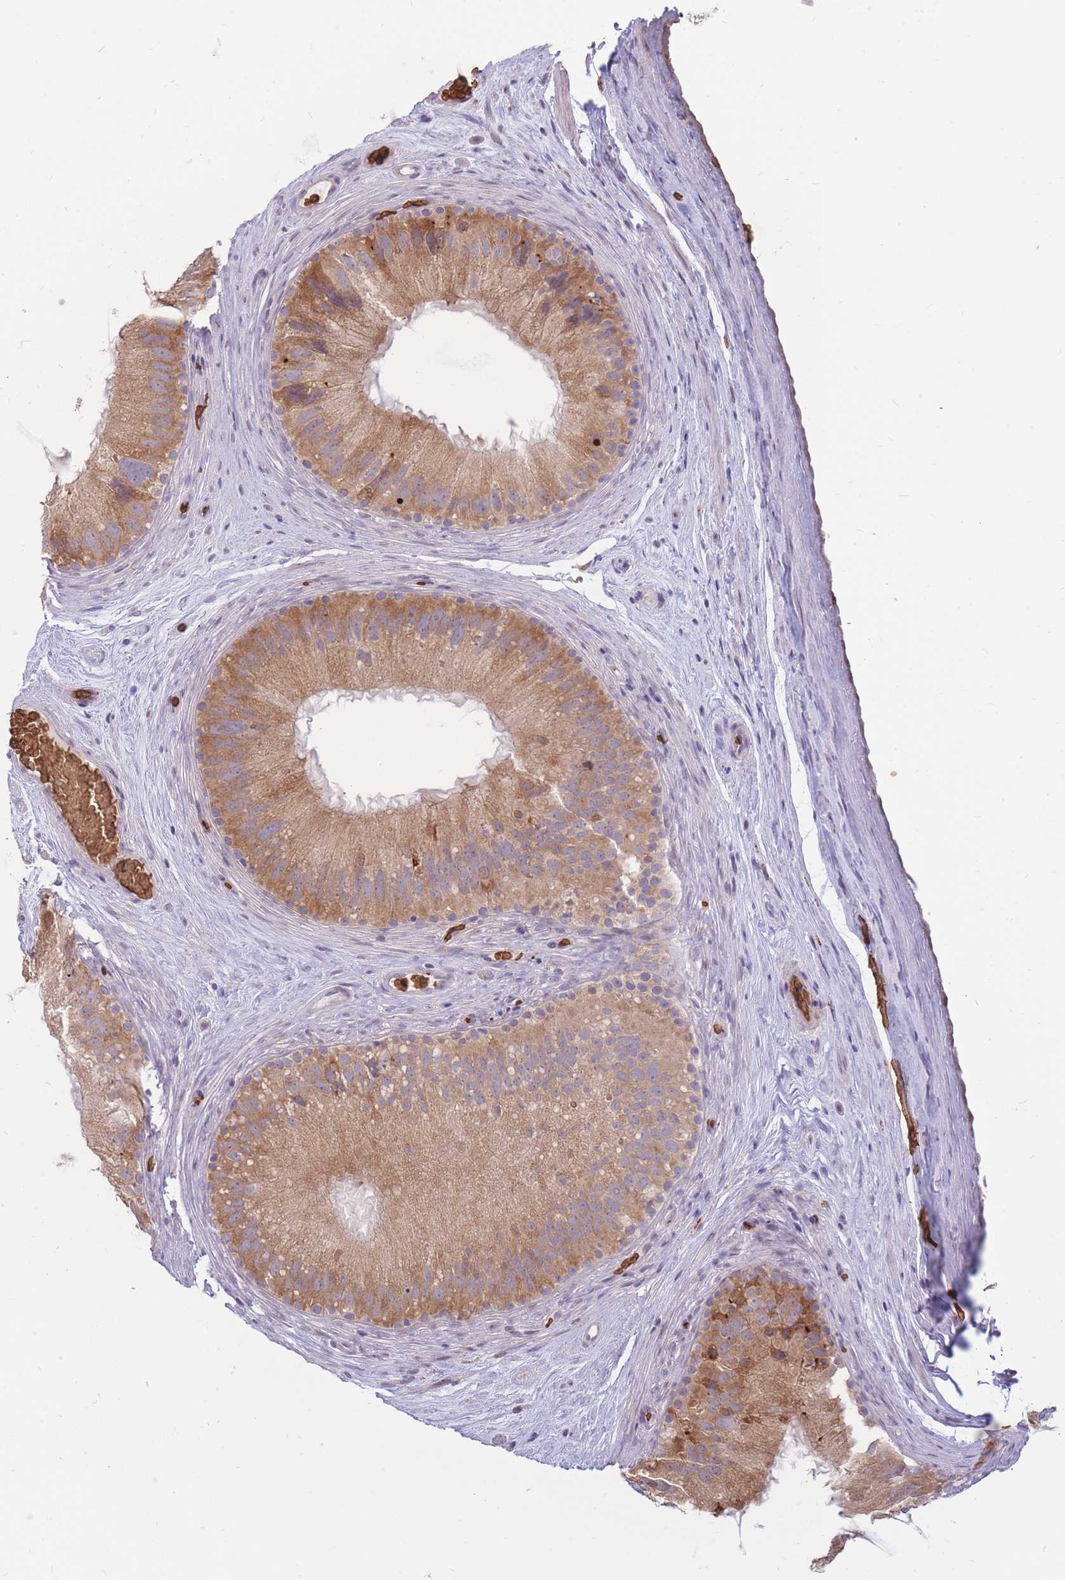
{"staining": {"intensity": "moderate", "quantity": ">75%", "location": "cytoplasmic/membranous"}, "tissue": "epididymis", "cell_type": "Glandular cells", "image_type": "normal", "snomed": [{"axis": "morphology", "description": "Normal tissue, NOS"}, {"axis": "topography", "description": "Epididymis"}], "caption": "Protein expression by IHC demonstrates moderate cytoplasmic/membranous positivity in about >75% of glandular cells in unremarkable epididymis.", "gene": "ATP10D", "patient": {"sex": "male", "age": 50}}